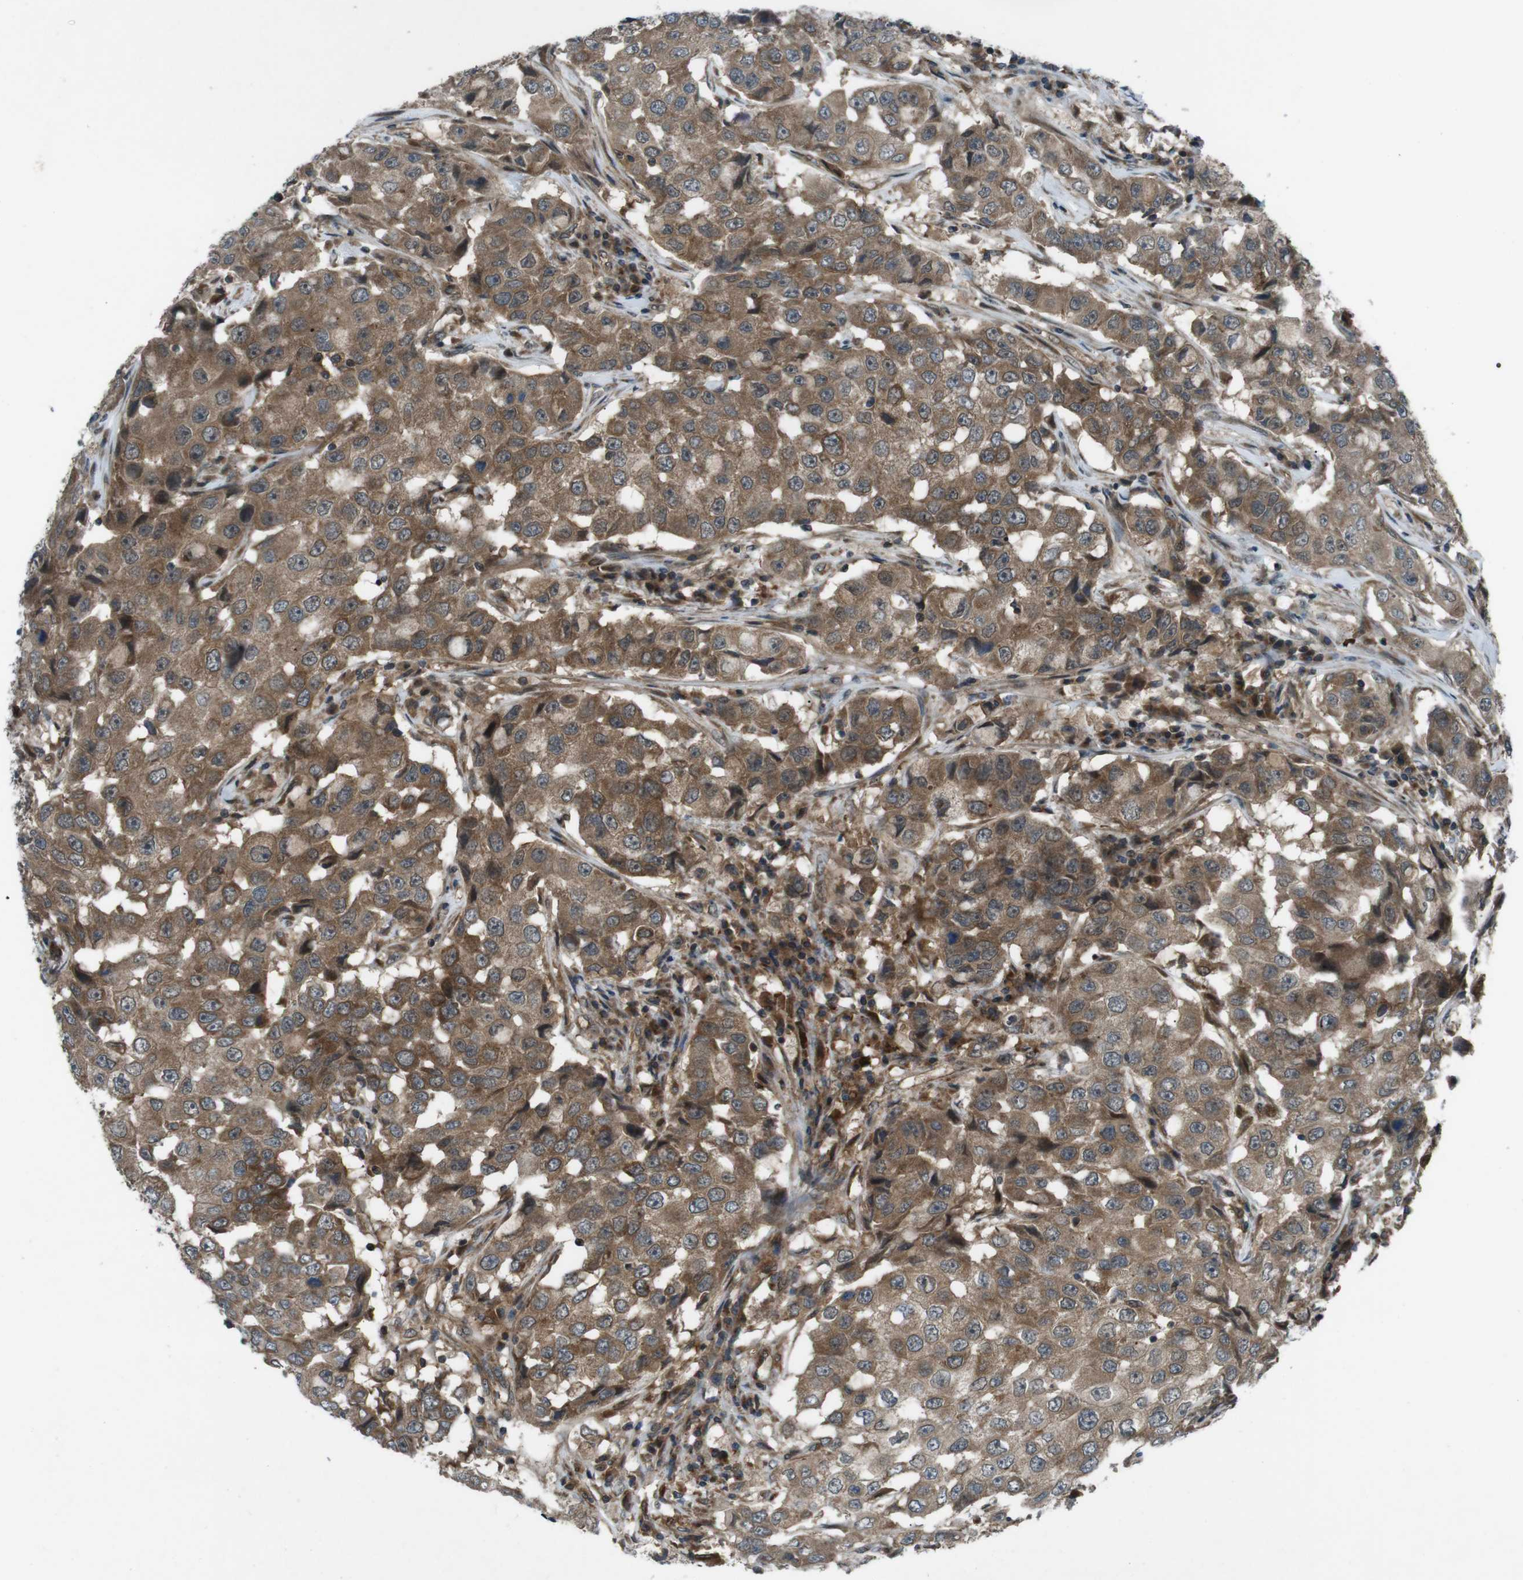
{"staining": {"intensity": "moderate", "quantity": ">75%", "location": "cytoplasmic/membranous"}, "tissue": "breast cancer", "cell_type": "Tumor cells", "image_type": "cancer", "snomed": [{"axis": "morphology", "description": "Duct carcinoma"}, {"axis": "topography", "description": "Breast"}], "caption": "The photomicrograph exhibits staining of breast cancer, revealing moderate cytoplasmic/membranous protein staining (brown color) within tumor cells. Immunohistochemistry stains the protein of interest in brown and the nuclei are stained blue.", "gene": "SLC27A4", "patient": {"sex": "female", "age": 27}}